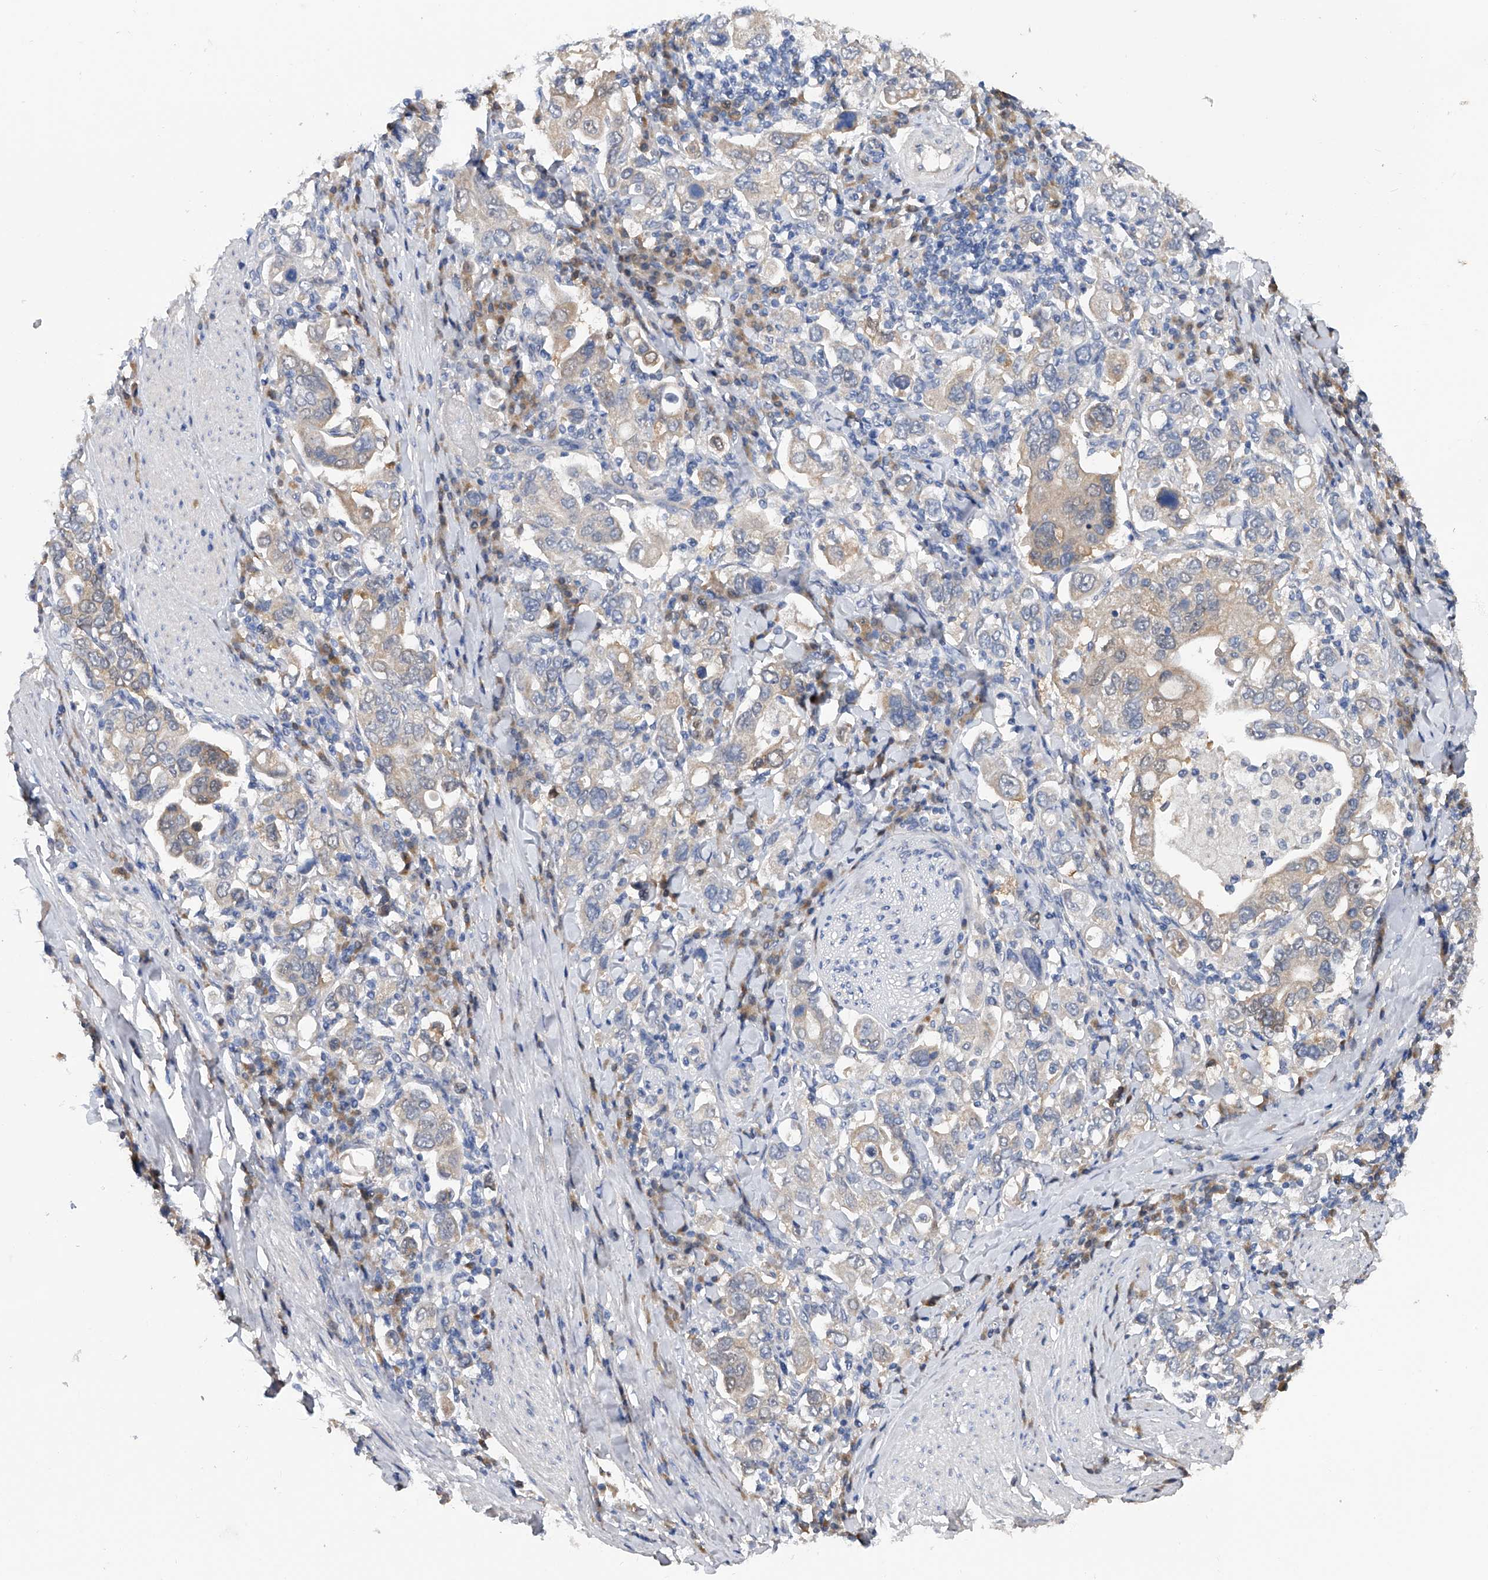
{"staining": {"intensity": "weak", "quantity": "<25%", "location": "cytoplasmic/membranous"}, "tissue": "stomach cancer", "cell_type": "Tumor cells", "image_type": "cancer", "snomed": [{"axis": "morphology", "description": "Adenocarcinoma, NOS"}, {"axis": "topography", "description": "Stomach, upper"}], "caption": "Tumor cells are negative for protein expression in human stomach cancer.", "gene": "PGM3", "patient": {"sex": "male", "age": 62}}